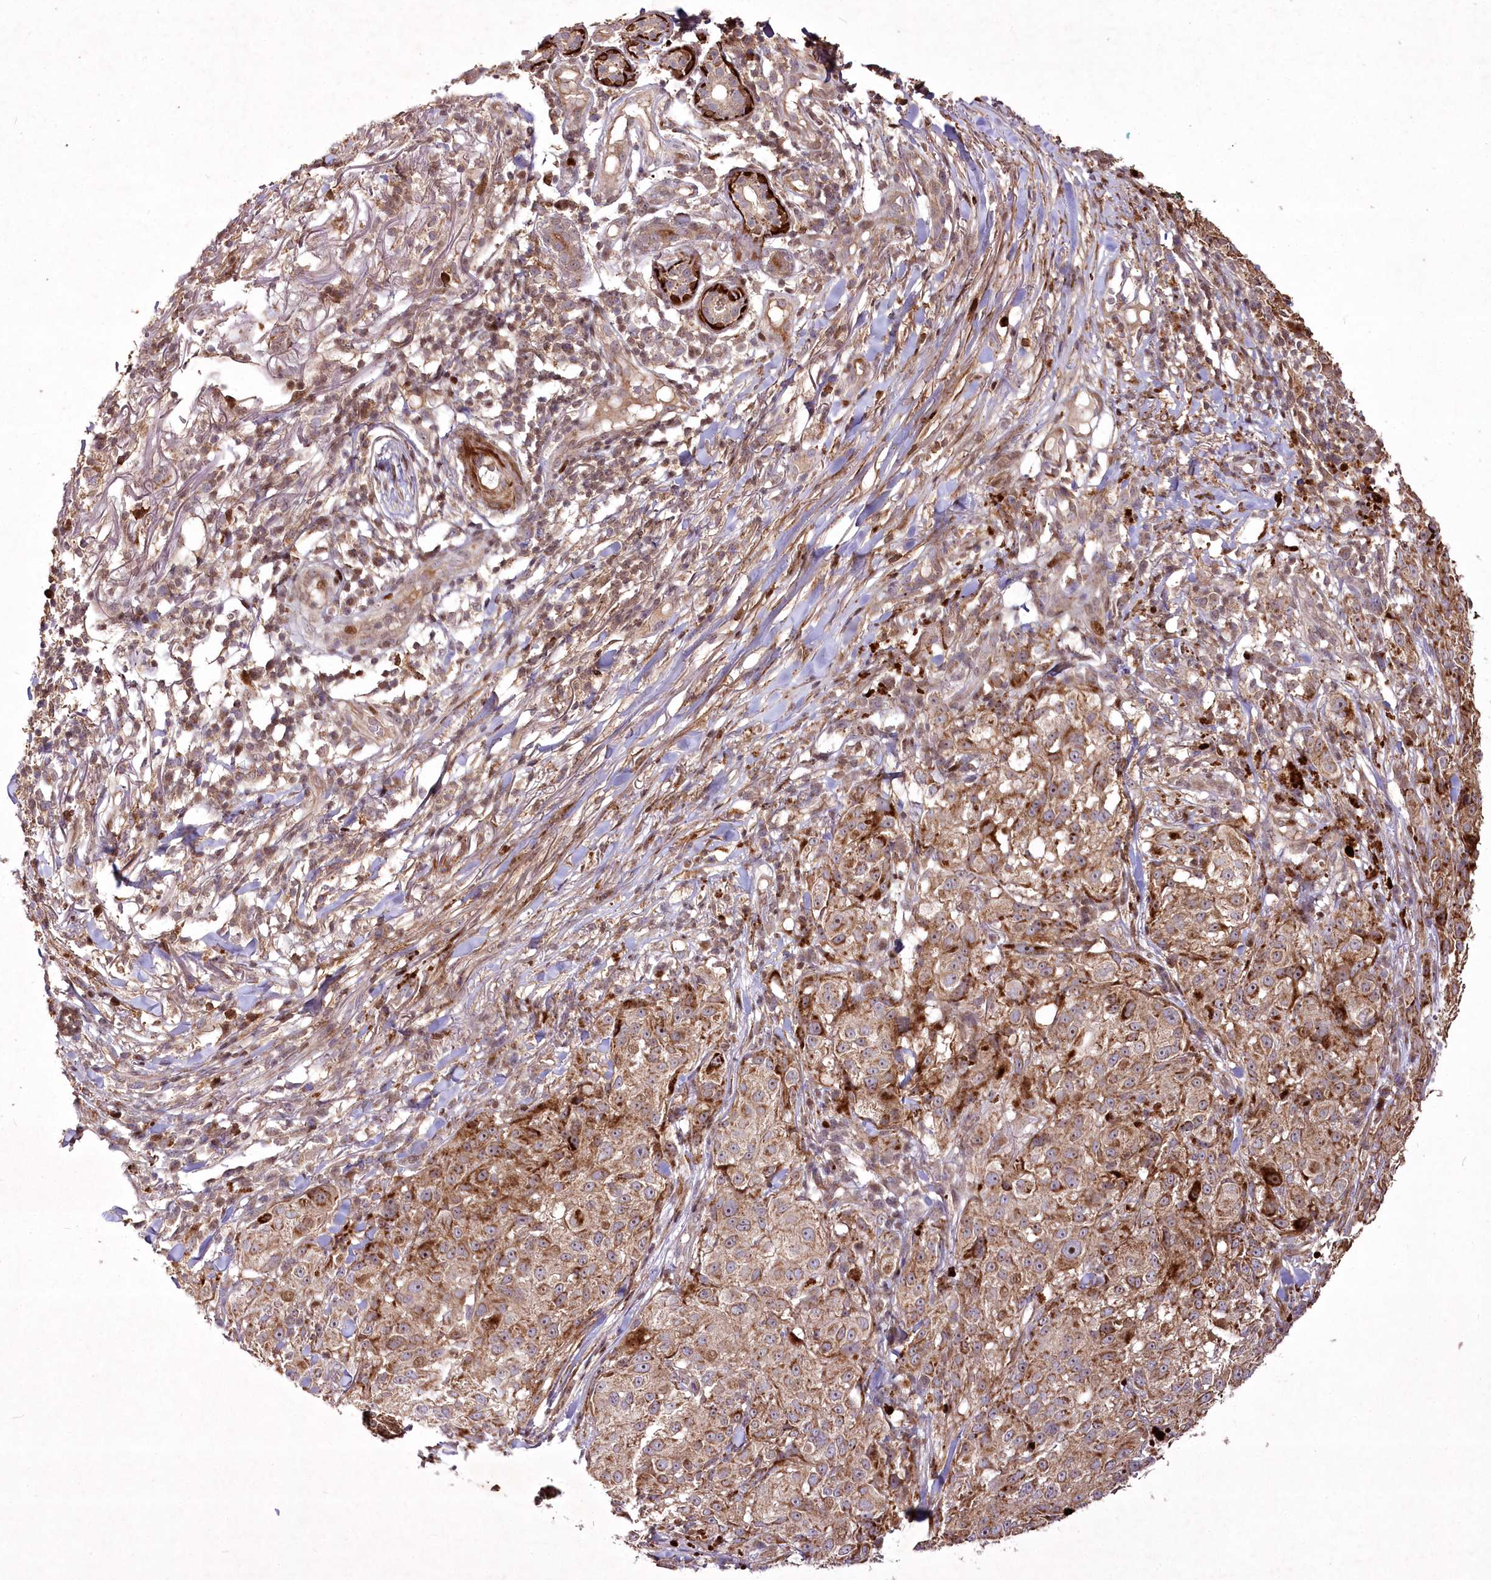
{"staining": {"intensity": "moderate", "quantity": ">75%", "location": "cytoplasmic/membranous,nuclear"}, "tissue": "melanoma", "cell_type": "Tumor cells", "image_type": "cancer", "snomed": [{"axis": "morphology", "description": "Necrosis, NOS"}, {"axis": "morphology", "description": "Malignant melanoma, NOS"}, {"axis": "topography", "description": "Skin"}], "caption": "Protein expression analysis of human malignant melanoma reveals moderate cytoplasmic/membranous and nuclear expression in about >75% of tumor cells.", "gene": "PSTK", "patient": {"sex": "female", "age": 87}}